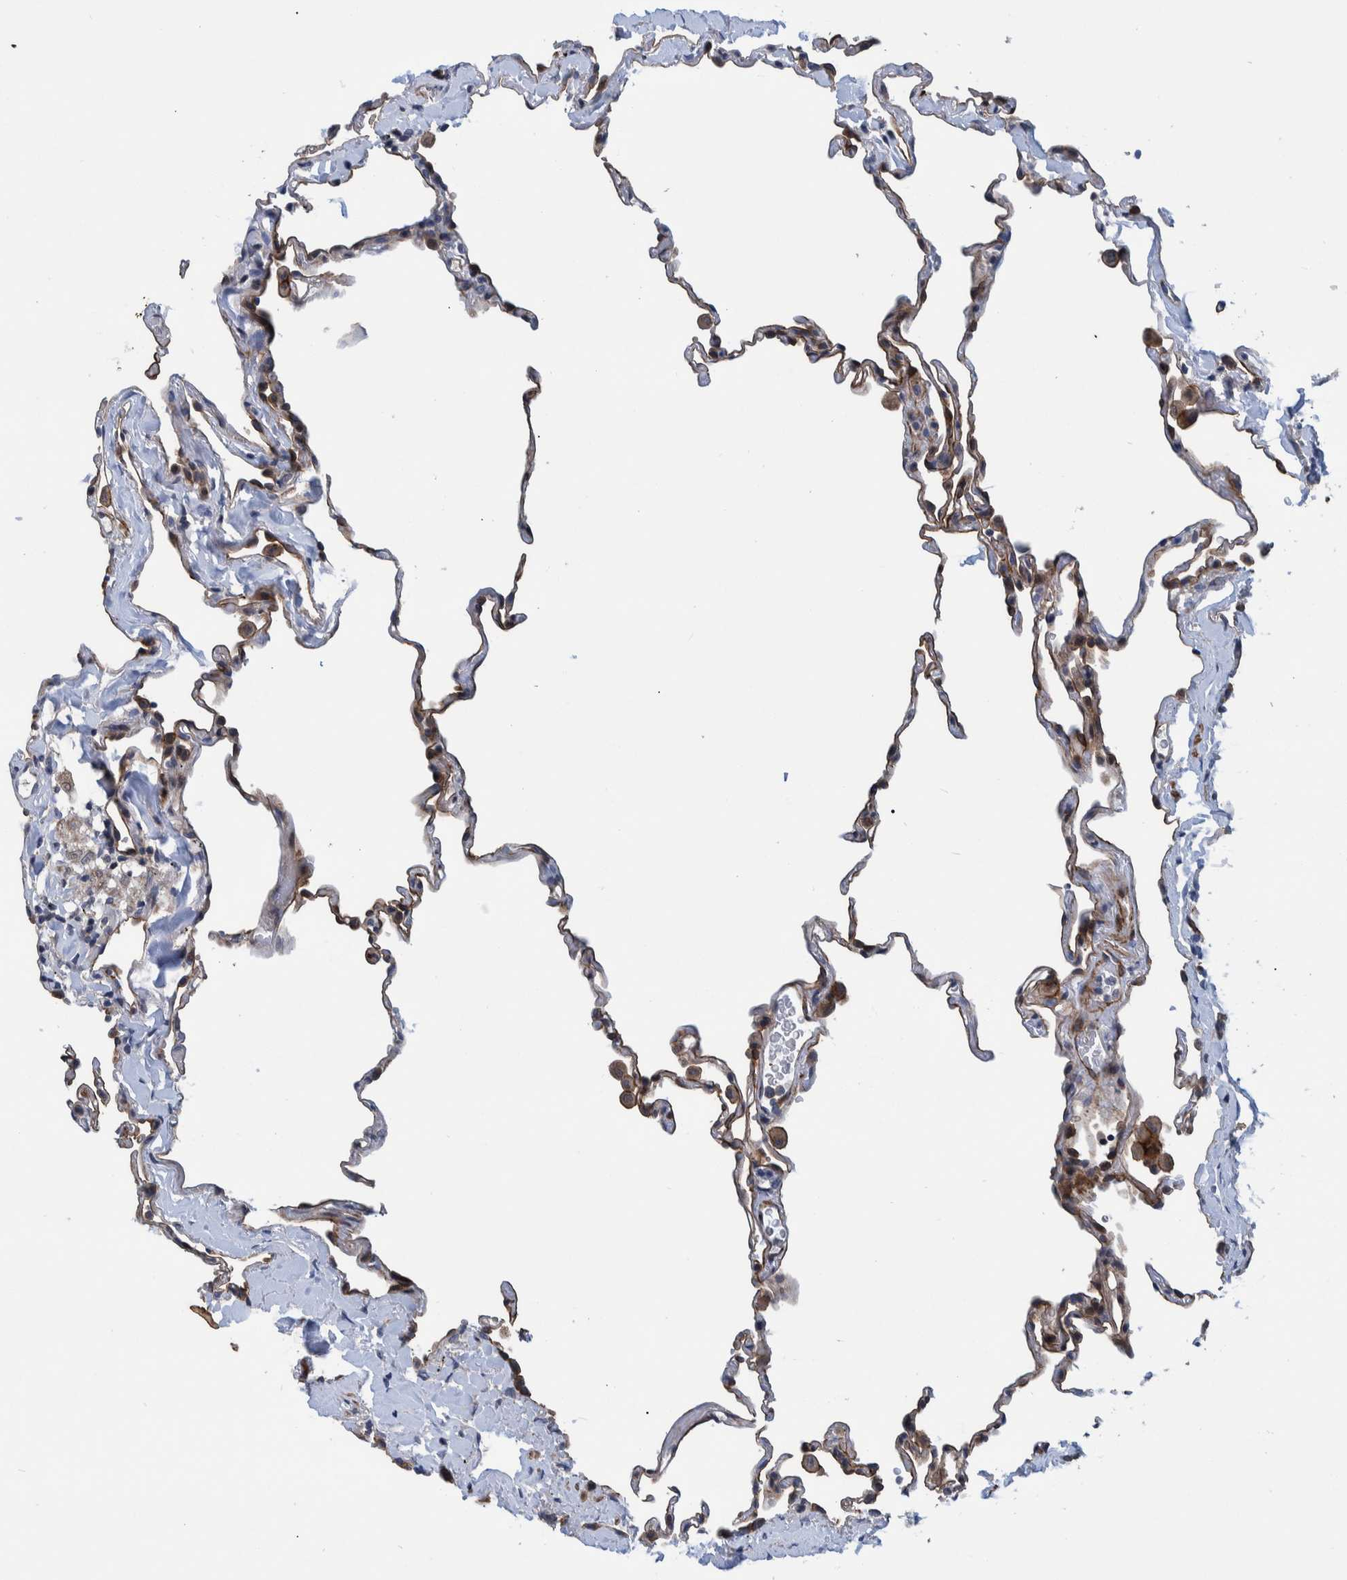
{"staining": {"intensity": "moderate", "quantity": "25%-75%", "location": "cytoplasmic/membranous"}, "tissue": "lung", "cell_type": "Alveolar cells", "image_type": "normal", "snomed": [{"axis": "morphology", "description": "Normal tissue, NOS"}, {"axis": "topography", "description": "Lung"}], "caption": "Moderate cytoplasmic/membranous staining for a protein is present in approximately 25%-75% of alveolar cells of unremarkable lung using immunohistochemistry.", "gene": "MKS1", "patient": {"sex": "male", "age": 59}}